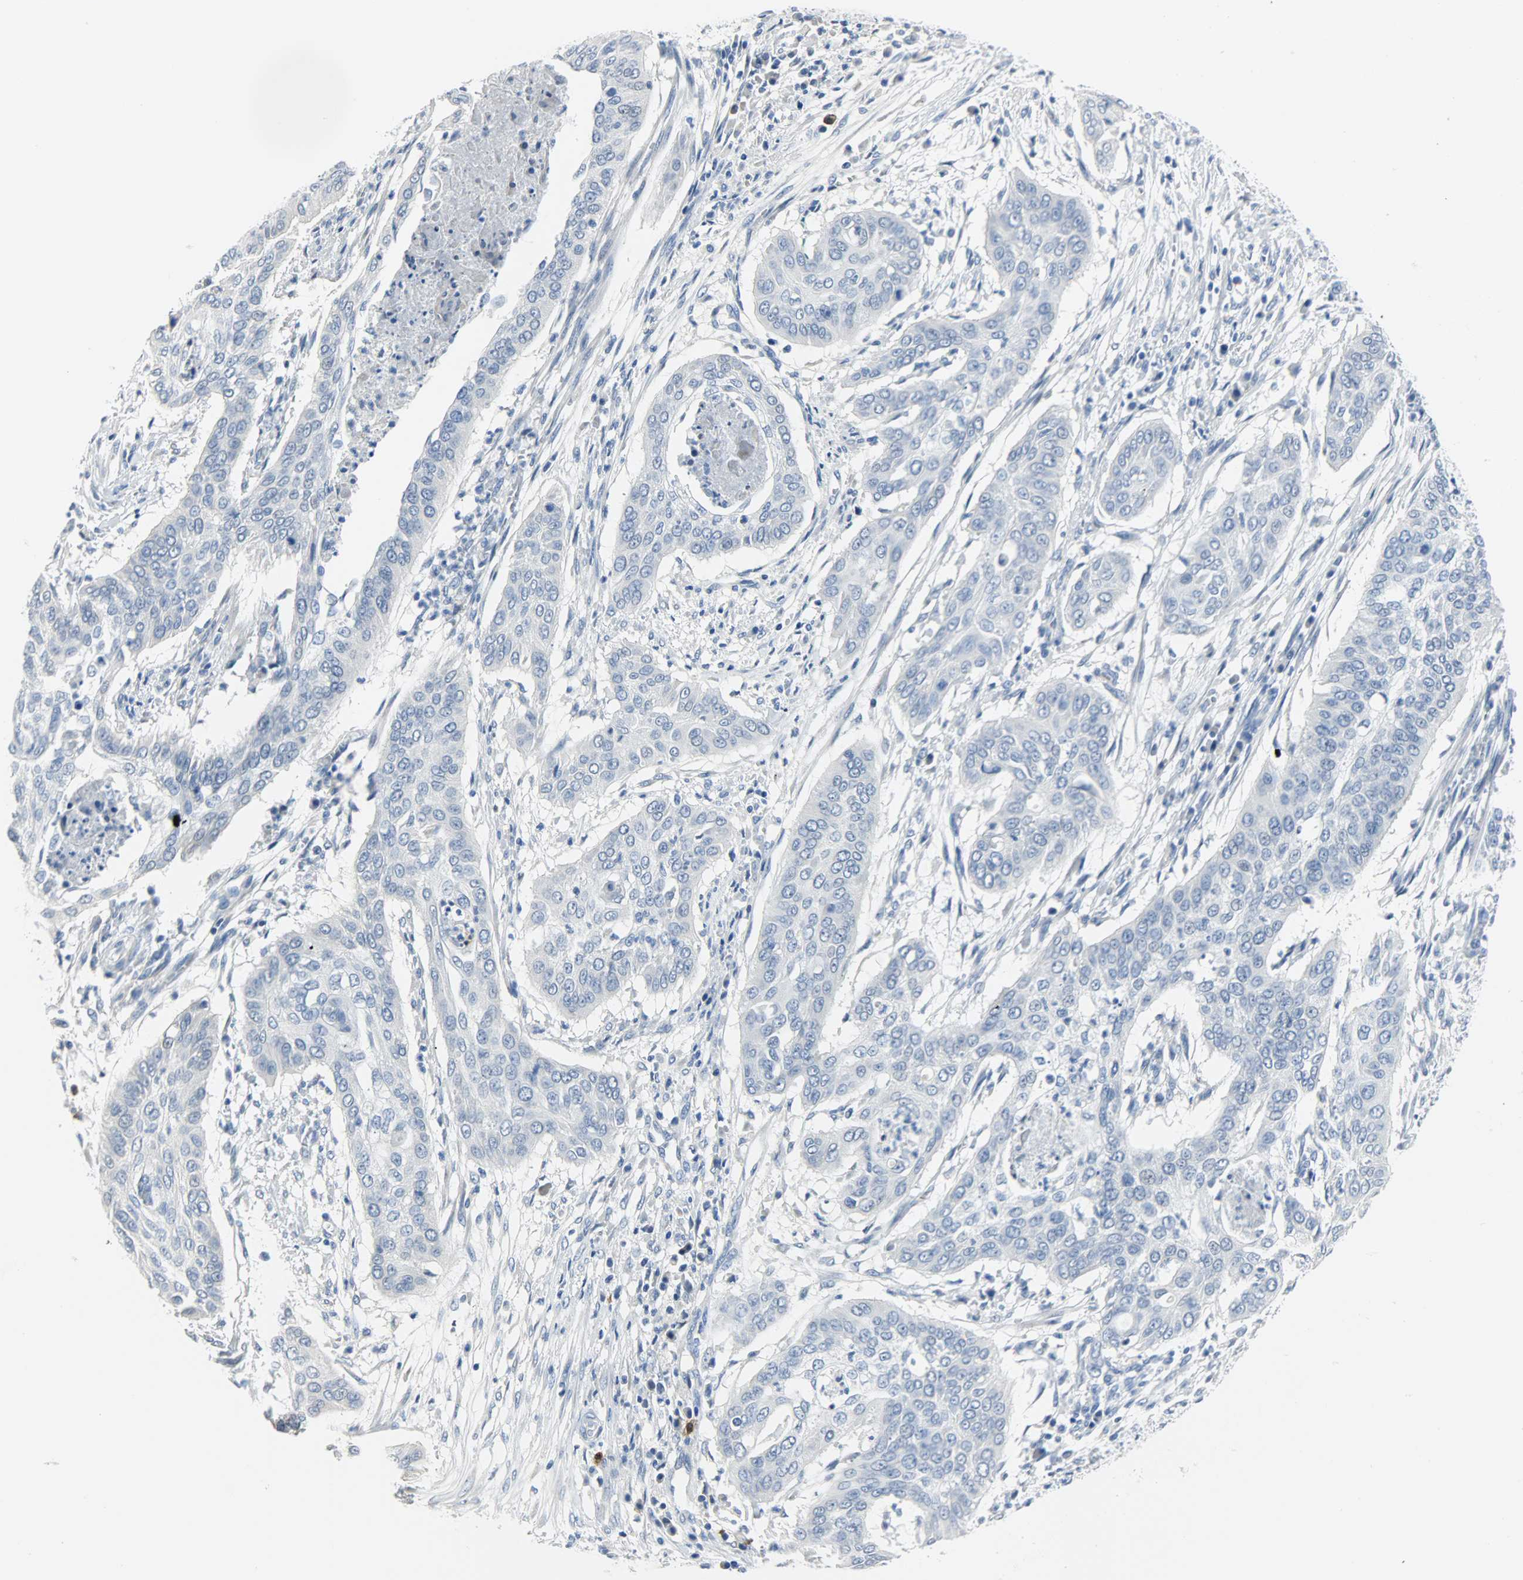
{"staining": {"intensity": "negative", "quantity": "none", "location": "none"}, "tissue": "cervical cancer", "cell_type": "Tumor cells", "image_type": "cancer", "snomed": [{"axis": "morphology", "description": "Squamous cell carcinoma, NOS"}, {"axis": "topography", "description": "Cervix"}], "caption": "The photomicrograph shows no significant expression in tumor cells of squamous cell carcinoma (cervical). (Brightfield microscopy of DAB (3,3'-diaminobenzidine) IHC at high magnification).", "gene": "CEBPE", "patient": {"sex": "female", "age": 39}}